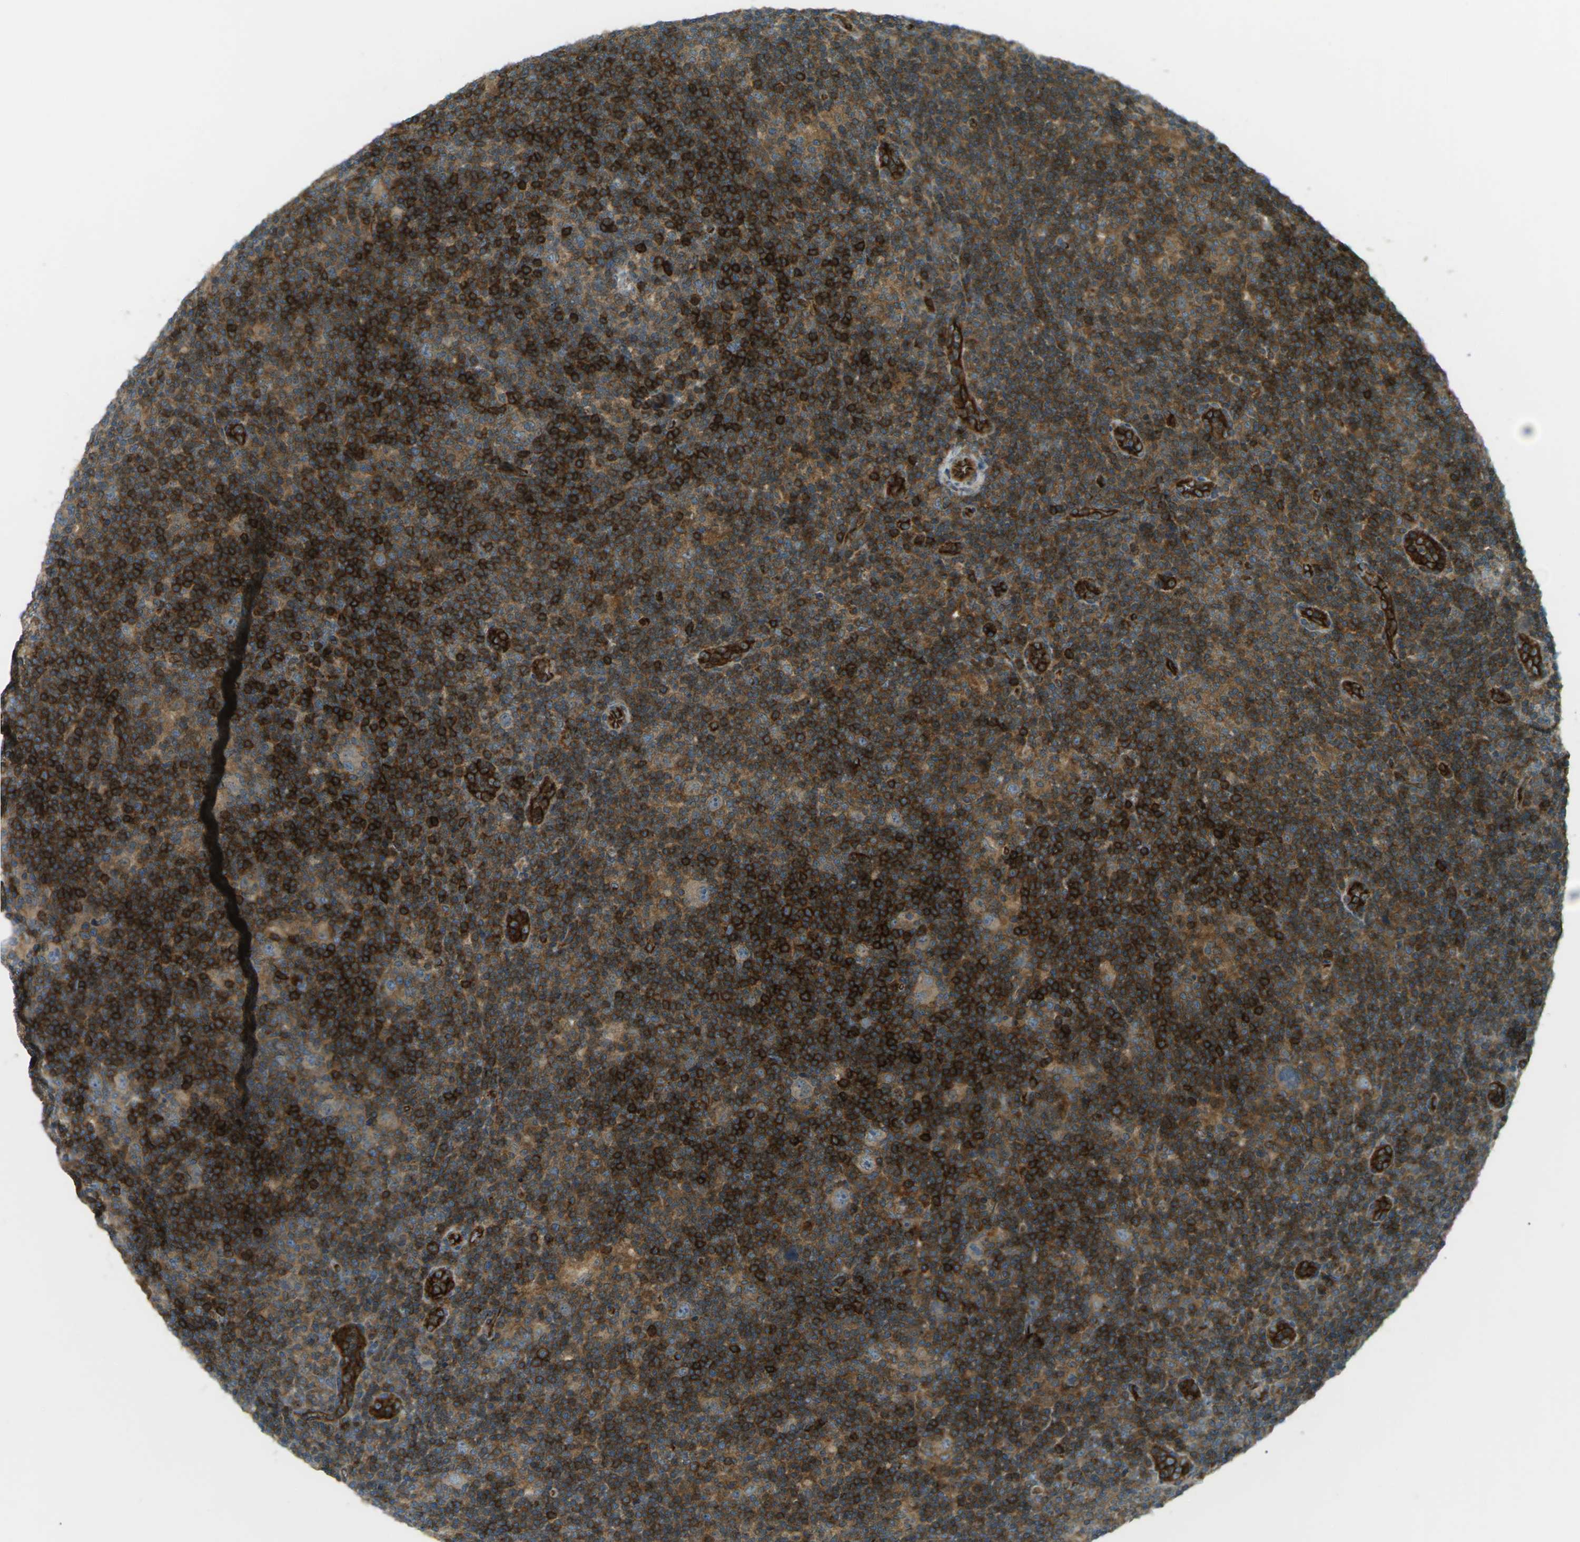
{"staining": {"intensity": "weak", "quantity": ">75%", "location": "cytoplasmic/membranous"}, "tissue": "lymphoma", "cell_type": "Tumor cells", "image_type": "cancer", "snomed": [{"axis": "morphology", "description": "Hodgkin's disease, NOS"}, {"axis": "topography", "description": "Lymph node"}], "caption": "Protein staining of lymphoma tissue reveals weak cytoplasmic/membranous expression in approximately >75% of tumor cells.", "gene": "S1PR1", "patient": {"sex": "female", "age": 57}}